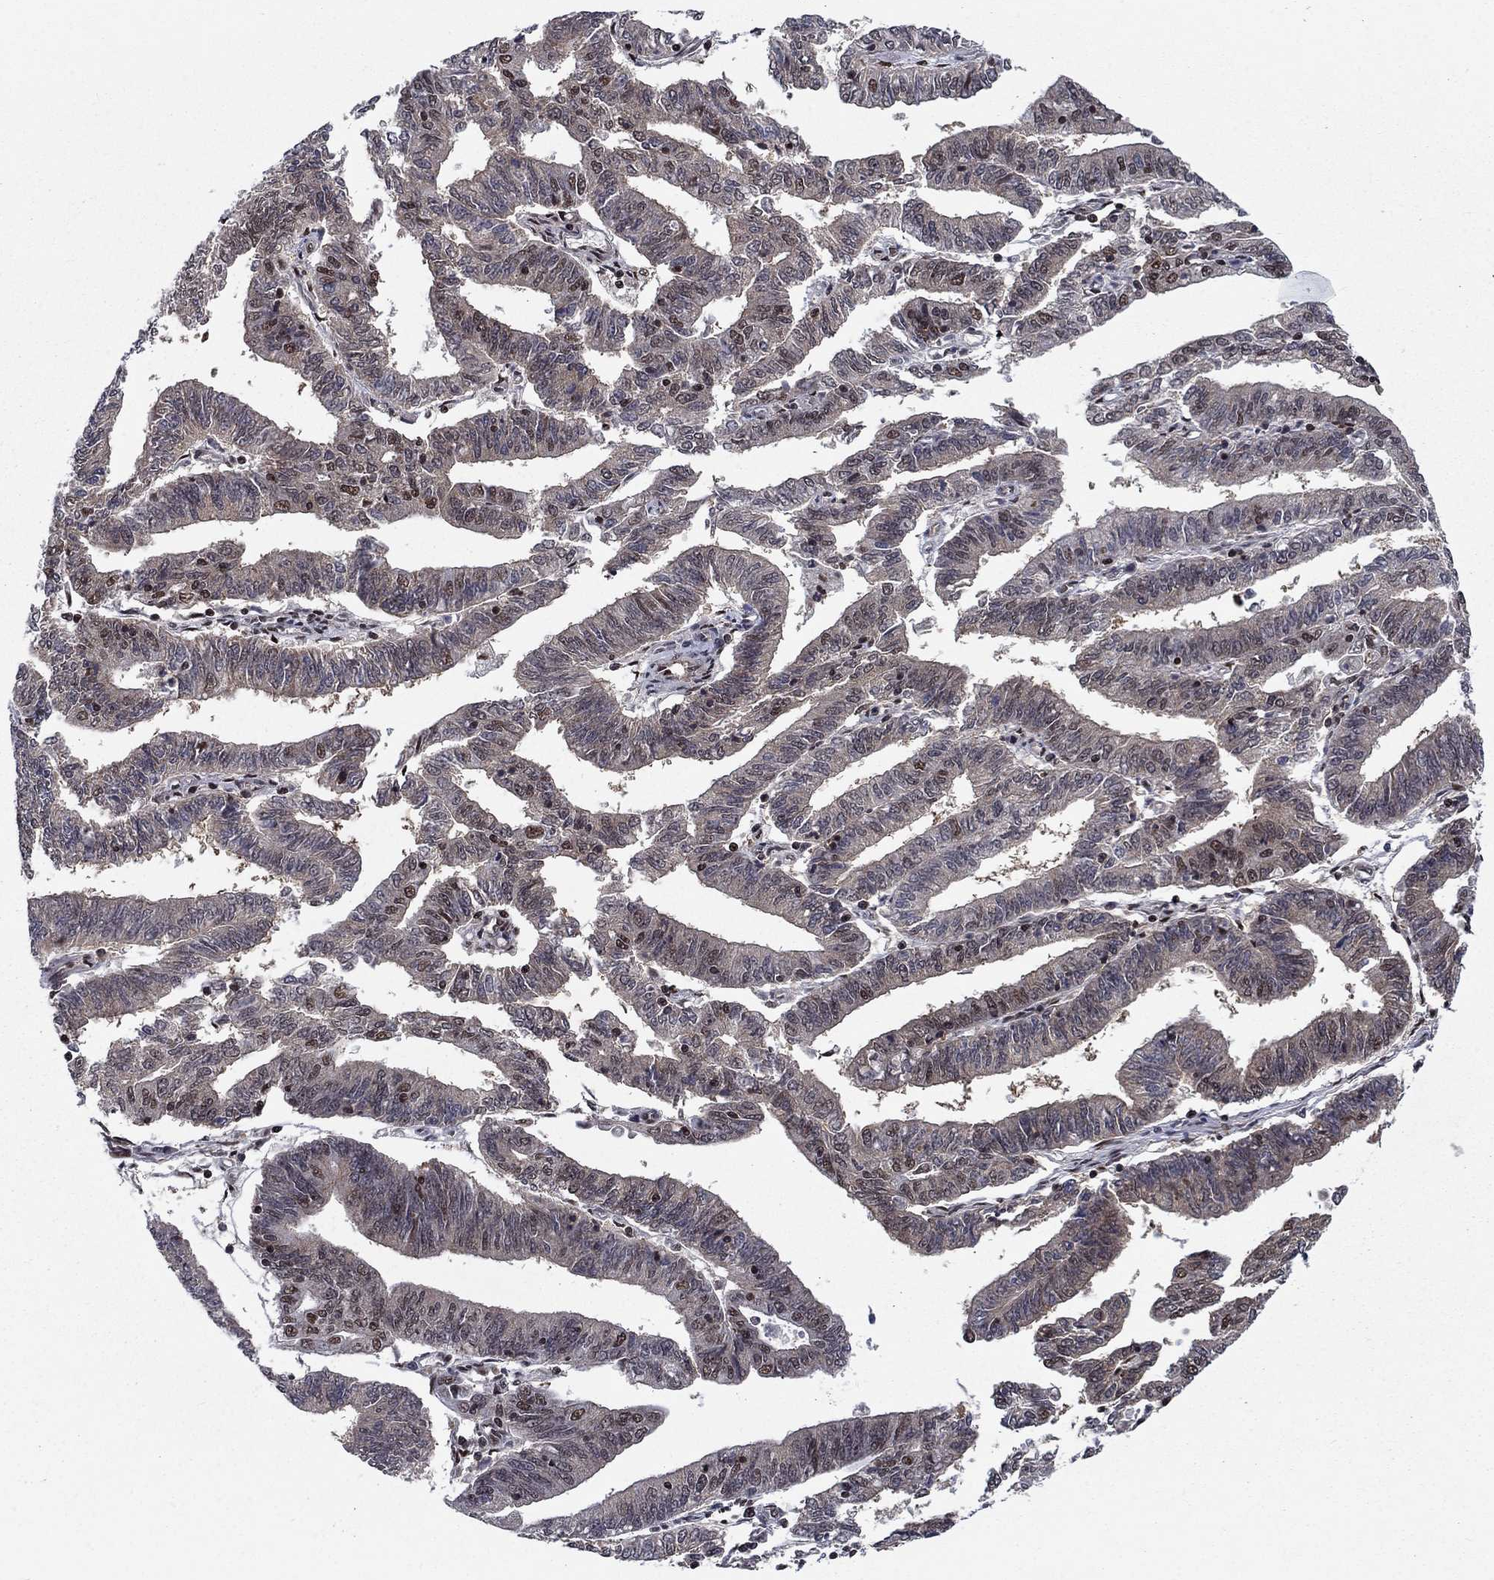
{"staining": {"intensity": "moderate", "quantity": "25%-75%", "location": "nuclear"}, "tissue": "endometrial cancer", "cell_type": "Tumor cells", "image_type": "cancer", "snomed": [{"axis": "morphology", "description": "Adenocarcinoma, NOS"}, {"axis": "topography", "description": "Endometrium"}], "caption": "Immunohistochemistry histopathology image of neoplastic tissue: human endometrial adenocarcinoma stained using immunohistochemistry (IHC) reveals medium levels of moderate protein expression localized specifically in the nuclear of tumor cells, appearing as a nuclear brown color.", "gene": "RPRD1B", "patient": {"sex": "female", "age": 82}}